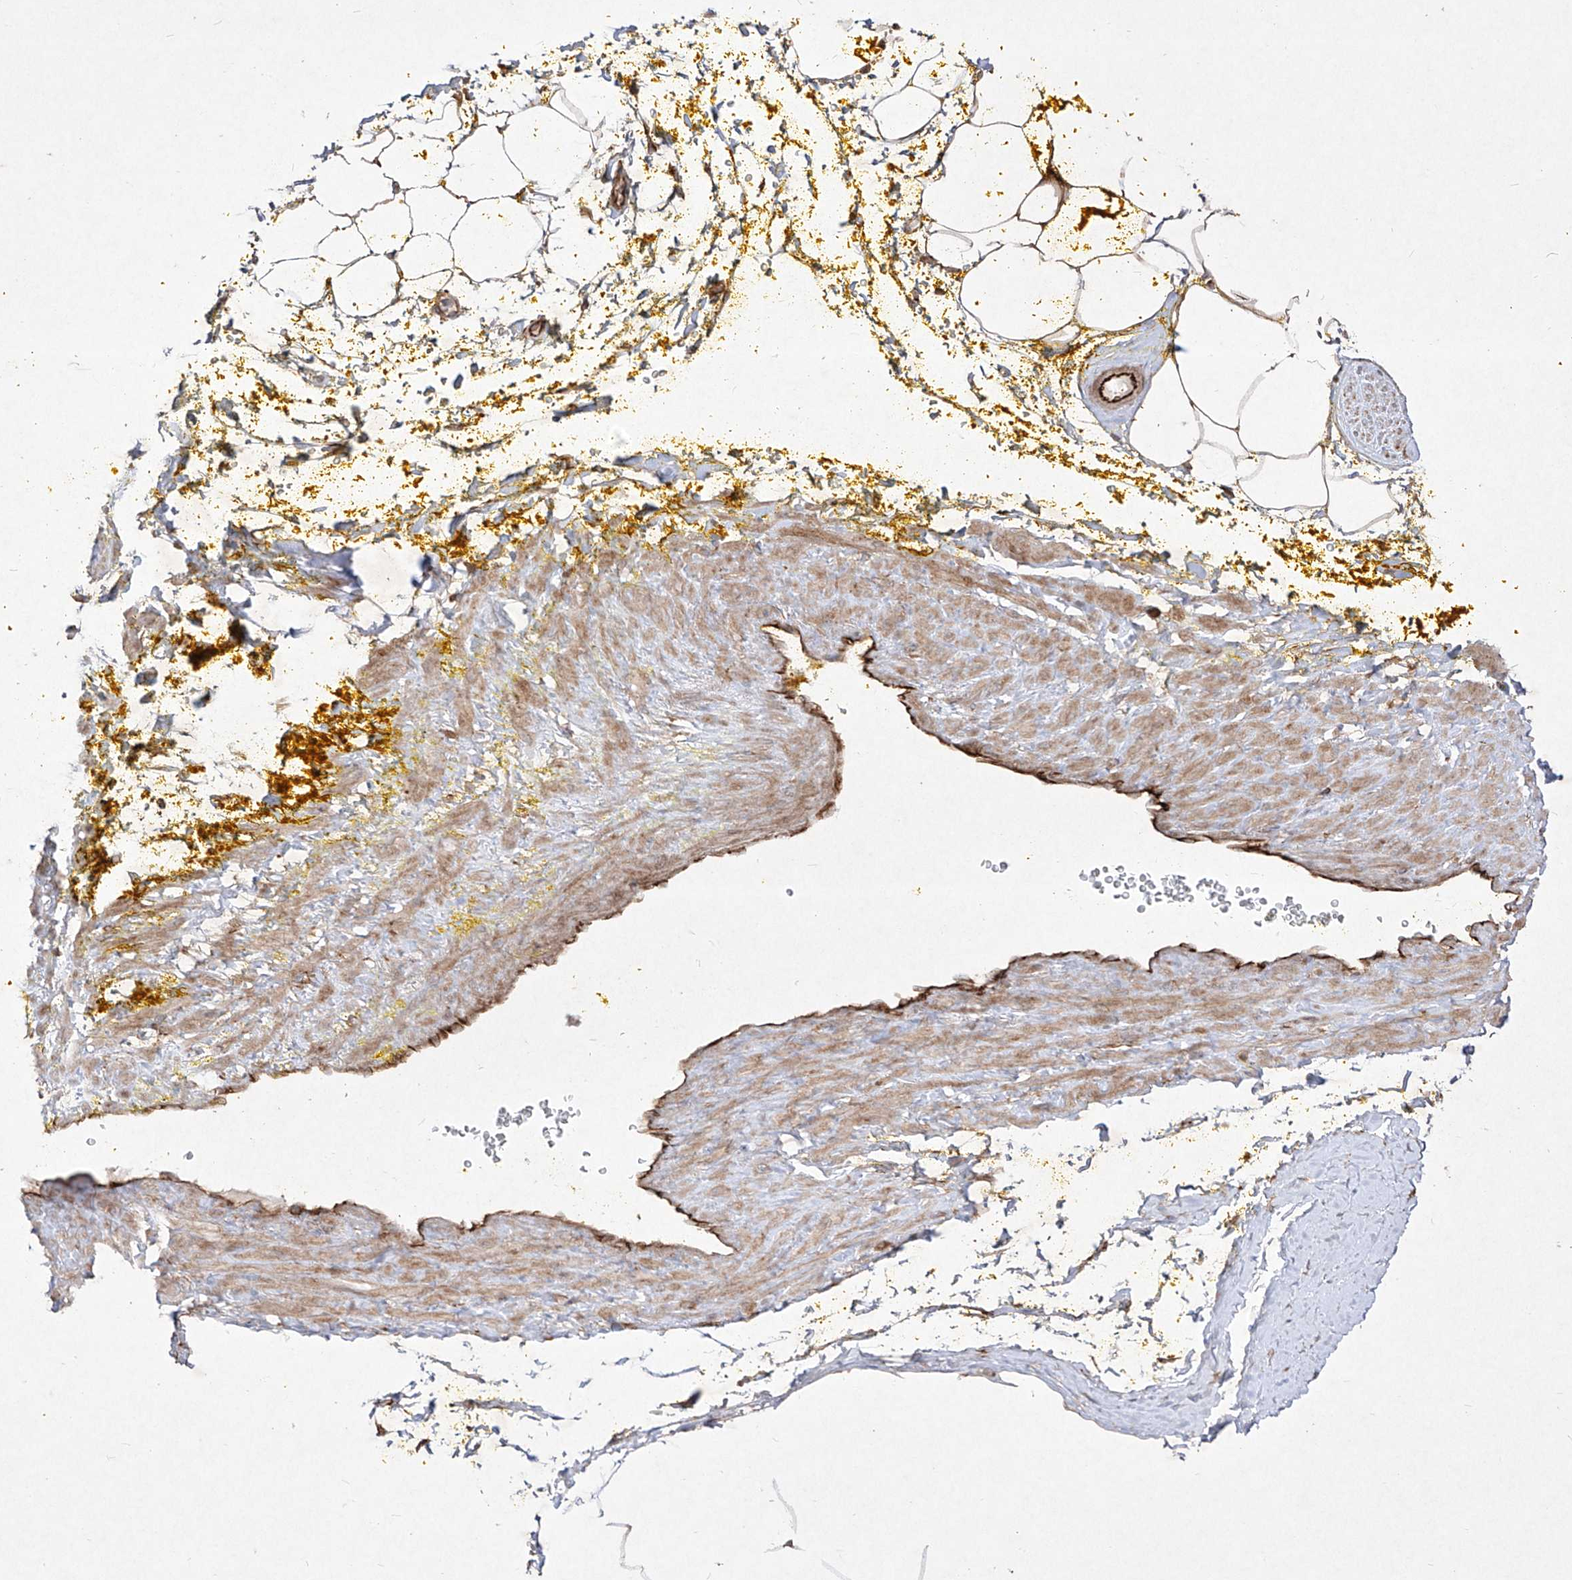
{"staining": {"intensity": "weak", "quantity": ">75%", "location": "cytoplasmic/membranous"}, "tissue": "adipose tissue", "cell_type": "Adipocytes", "image_type": "normal", "snomed": [{"axis": "morphology", "description": "Normal tissue, NOS"}, {"axis": "morphology", "description": "Adenocarcinoma, Low grade"}, {"axis": "topography", "description": "Prostate"}, {"axis": "topography", "description": "Peripheral nerve tissue"}], "caption": "Immunohistochemistry (IHC) staining of unremarkable adipose tissue, which exhibits low levels of weak cytoplasmic/membranous positivity in about >75% of adipocytes indicating weak cytoplasmic/membranous protein staining. The staining was performed using DAB (3,3'-diaminobenzidine) (brown) for protein detection and nuclei were counterstained in hematoxylin (blue).", "gene": "YKT6", "patient": {"sex": "male", "age": 63}}